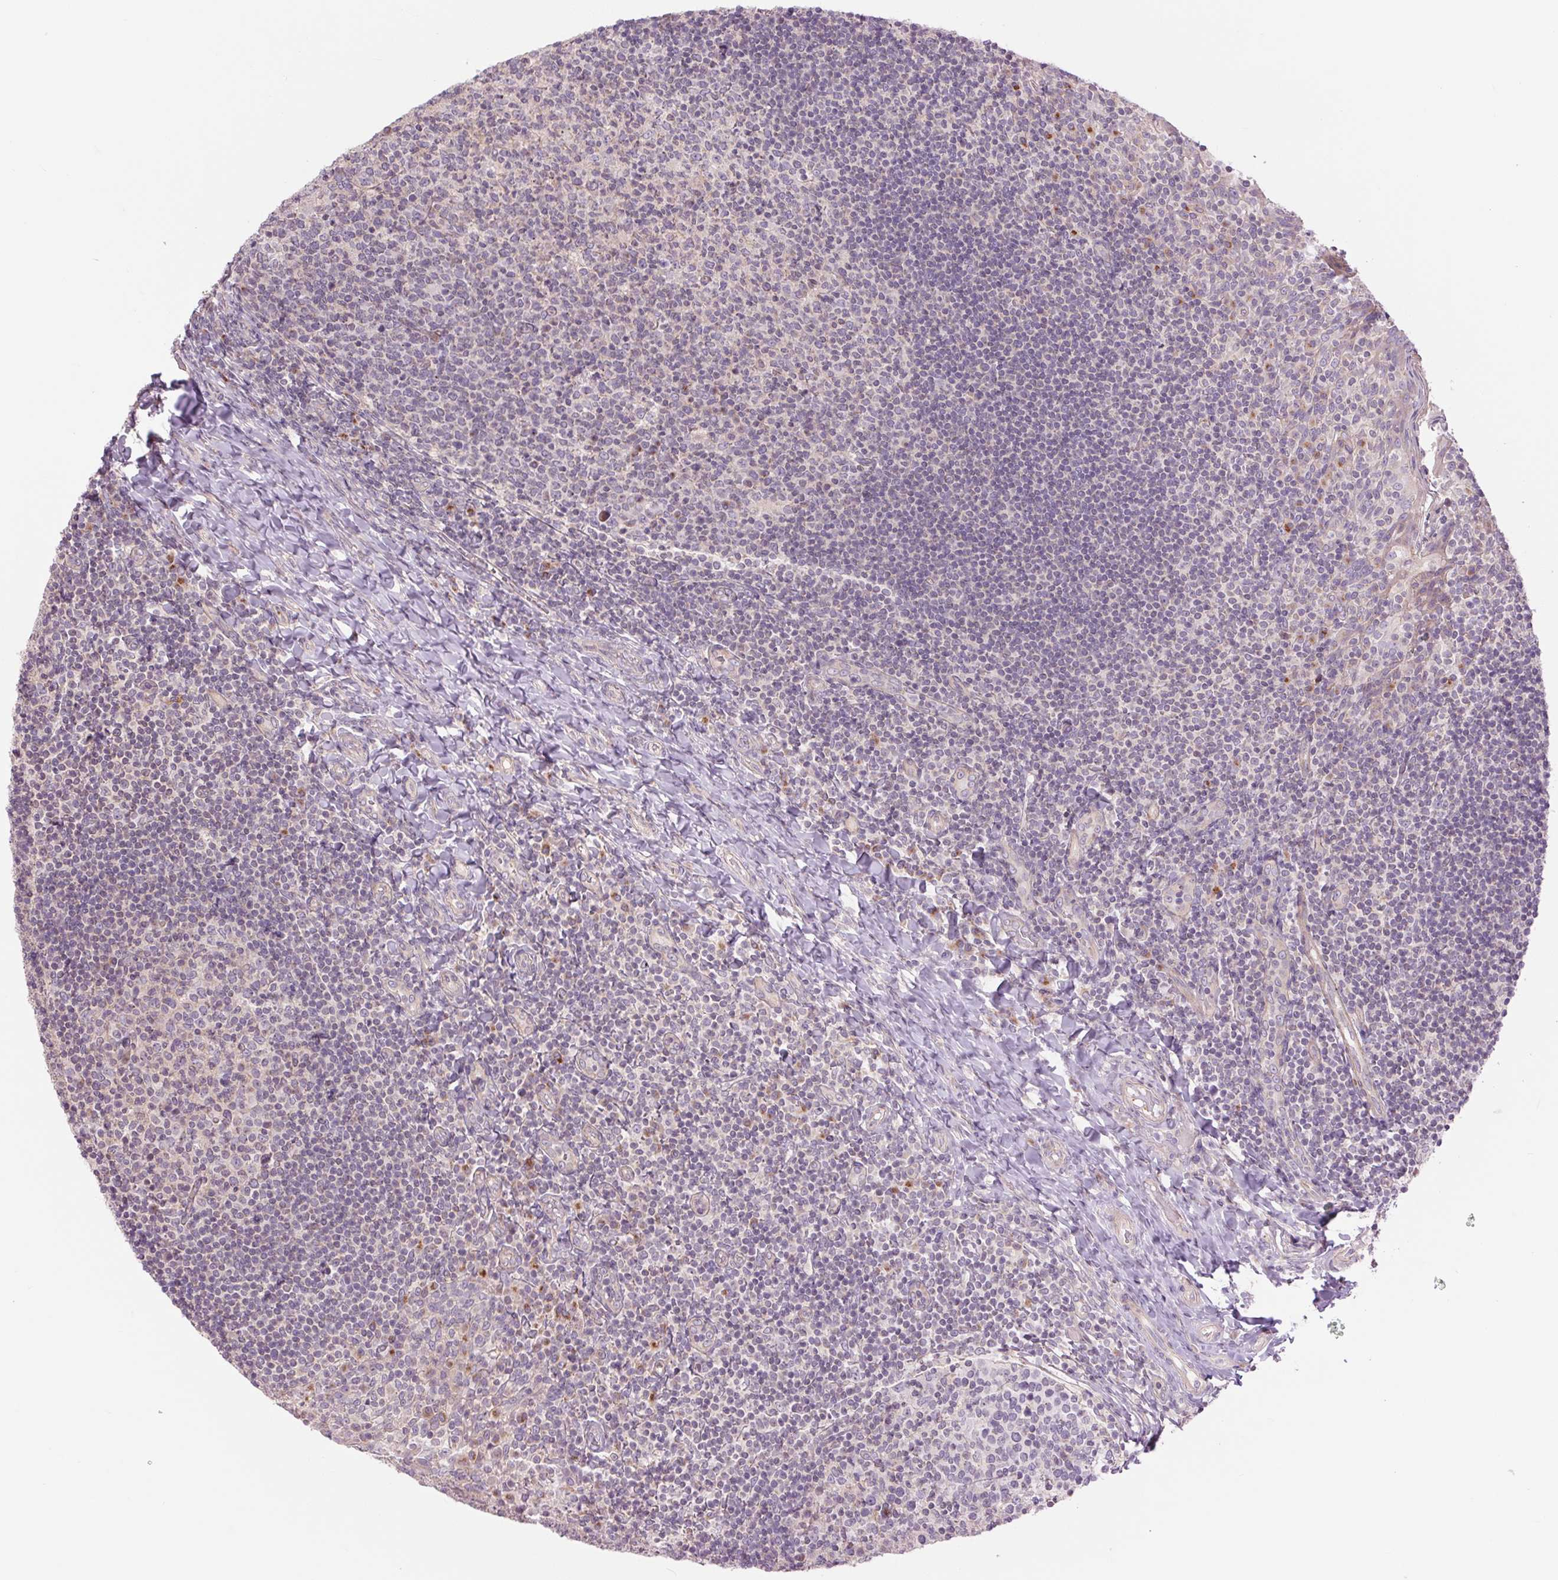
{"staining": {"intensity": "negative", "quantity": "none", "location": "none"}, "tissue": "tonsil", "cell_type": "Germinal center cells", "image_type": "normal", "snomed": [{"axis": "morphology", "description": "Normal tissue, NOS"}, {"axis": "topography", "description": "Tonsil"}], "caption": "Germinal center cells are negative for protein expression in unremarkable human tonsil. (DAB immunohistochemistry (IHC), high magnification).", "gene": "CTNNA3", "patient": {"sex": "female", "age": 10}}